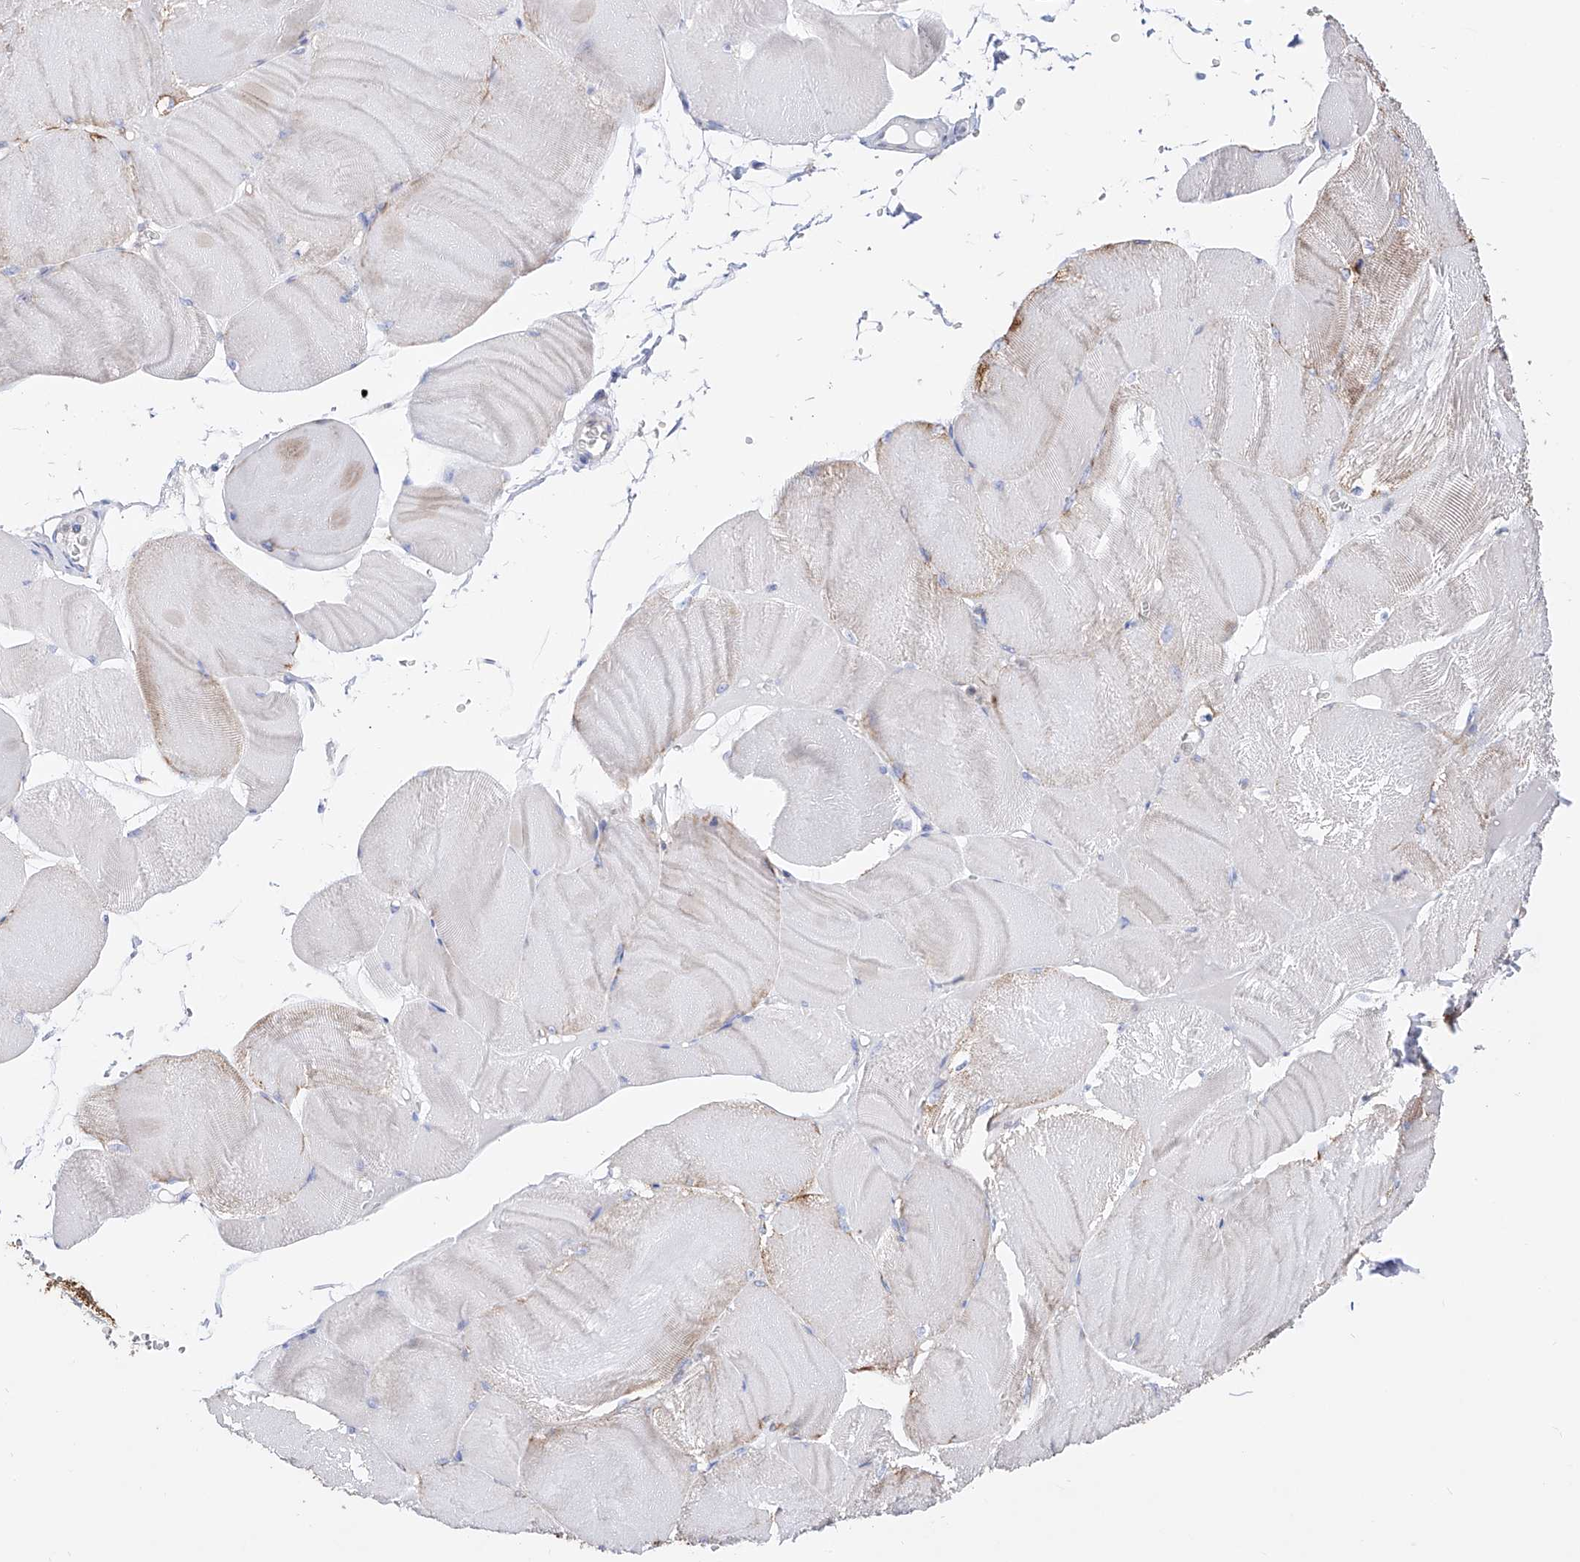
{"staining": {"intensity": "negative", "quantity": "none", "location": "none"}, "tissue": "skeletal muscle", "cell_type": "Myocytes", "image_type": "normal", "snomed": [{"axis": "morphology", "description": "Normal tissue, NOS"}, {"axis": "morphology", "description": "Basal cell carcinoma"}, {"axis": "topography", "description": "Skeletal muscle"}], "caption": "Photomicrograph shows no protein expression in myocytes of benign skeletal muscle. (DAB (3,3'-diaminobenzidine) immunohistochemistry (IHC) with hematoxylin counter stain).", "gene": "ZNF653", "patient": {"sex": "female", "age": 64}}